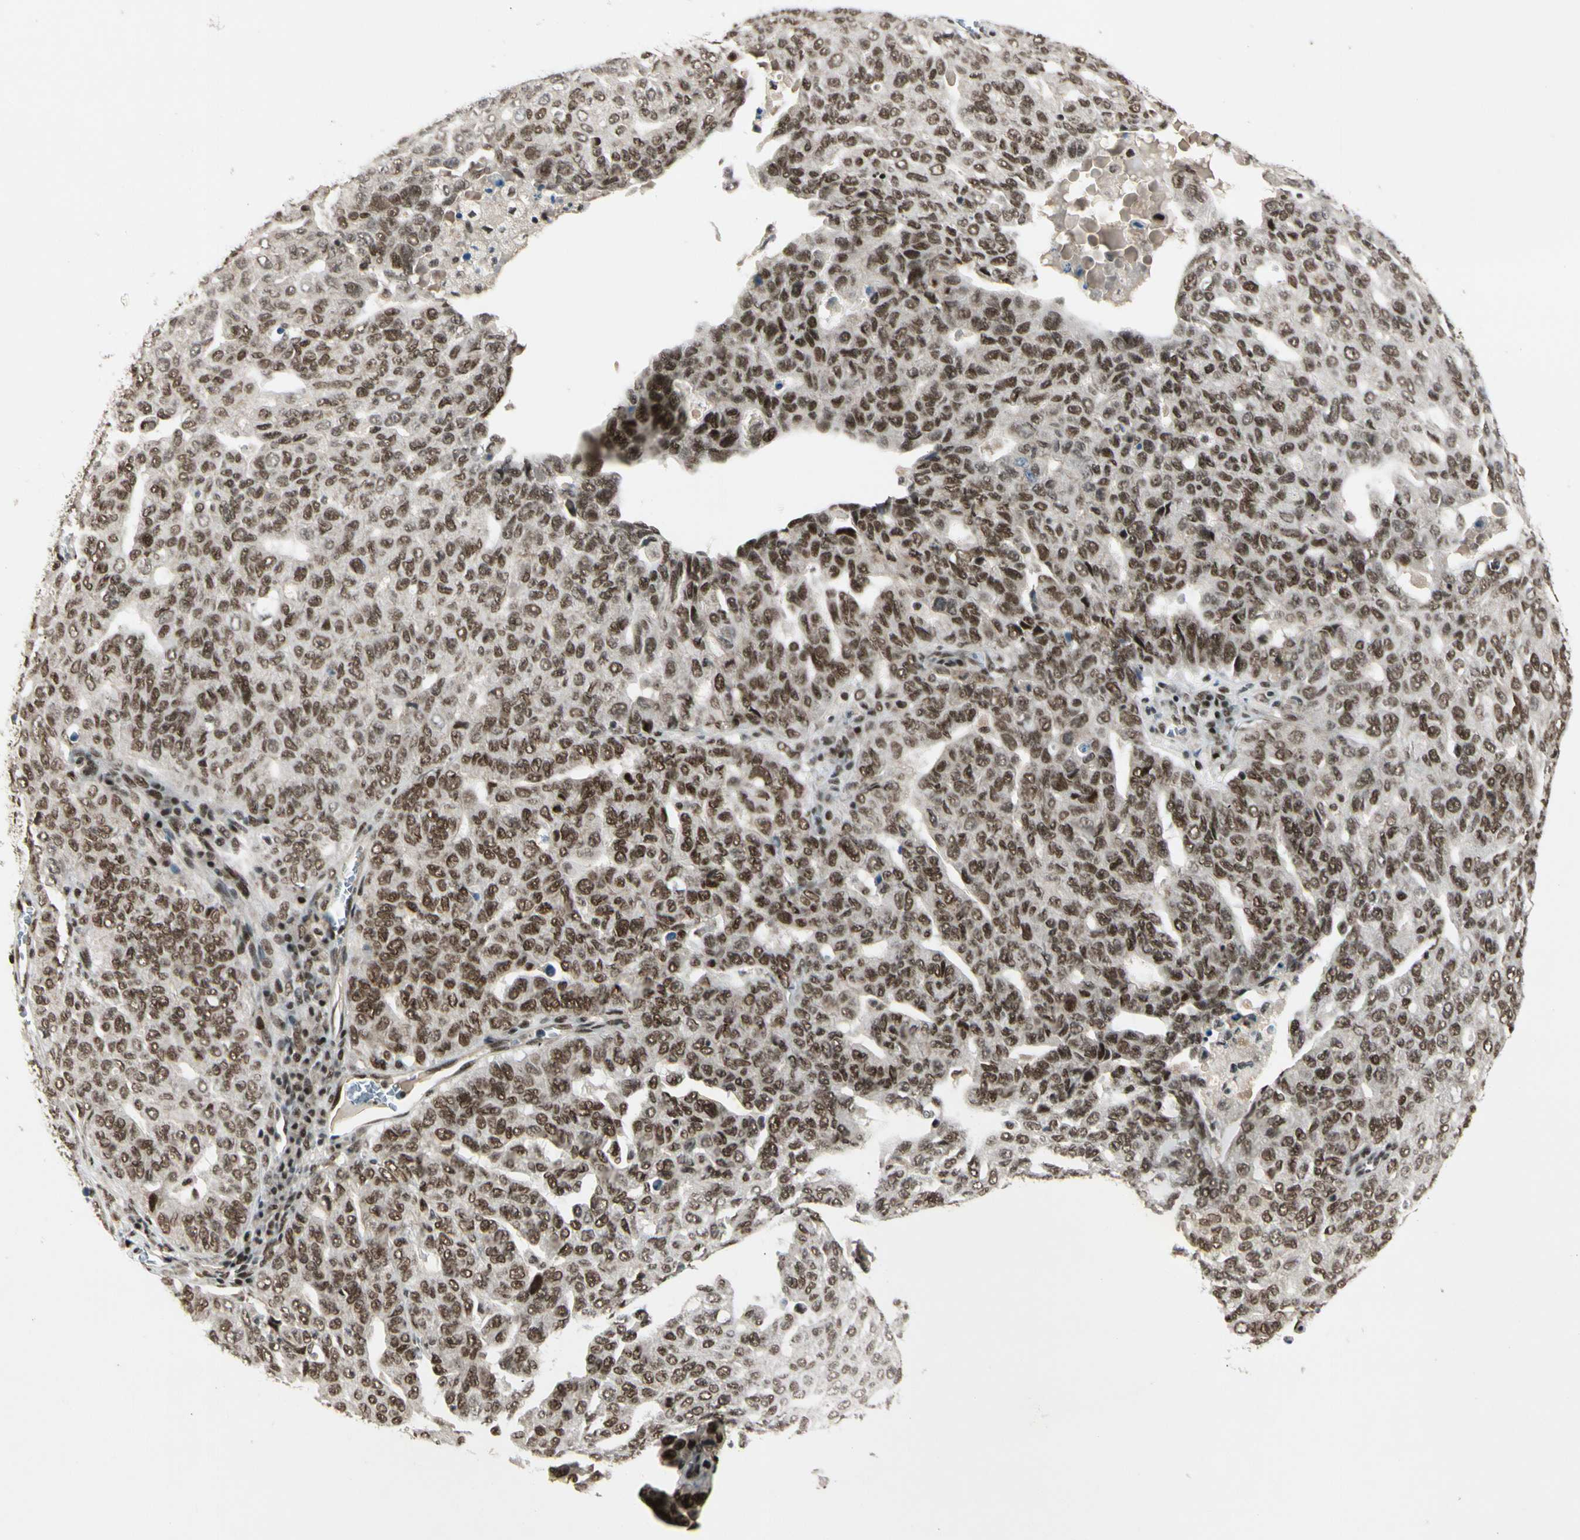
{"staining": {"intensity": "moderate", "quantity": "25%-75%", "location": "nuclear"}, "tissue": "ovarian cancer", "cell_type": "Tumor cells", "image_type": "cancer", "snomed": [{"axis": "morphology", "description": "Carcinoma, endometroid"}, {"axis": "topography", "description": "Ovary"}], "caption": "Human endometroid carcinoma (ovarian) stained with a brown dye demonstrates moderate nuclear positive staining in approximately 25%-75% of tumor cells.", "gene": "CHAMP1", "patient": {"sex": "female", "age": 62}}